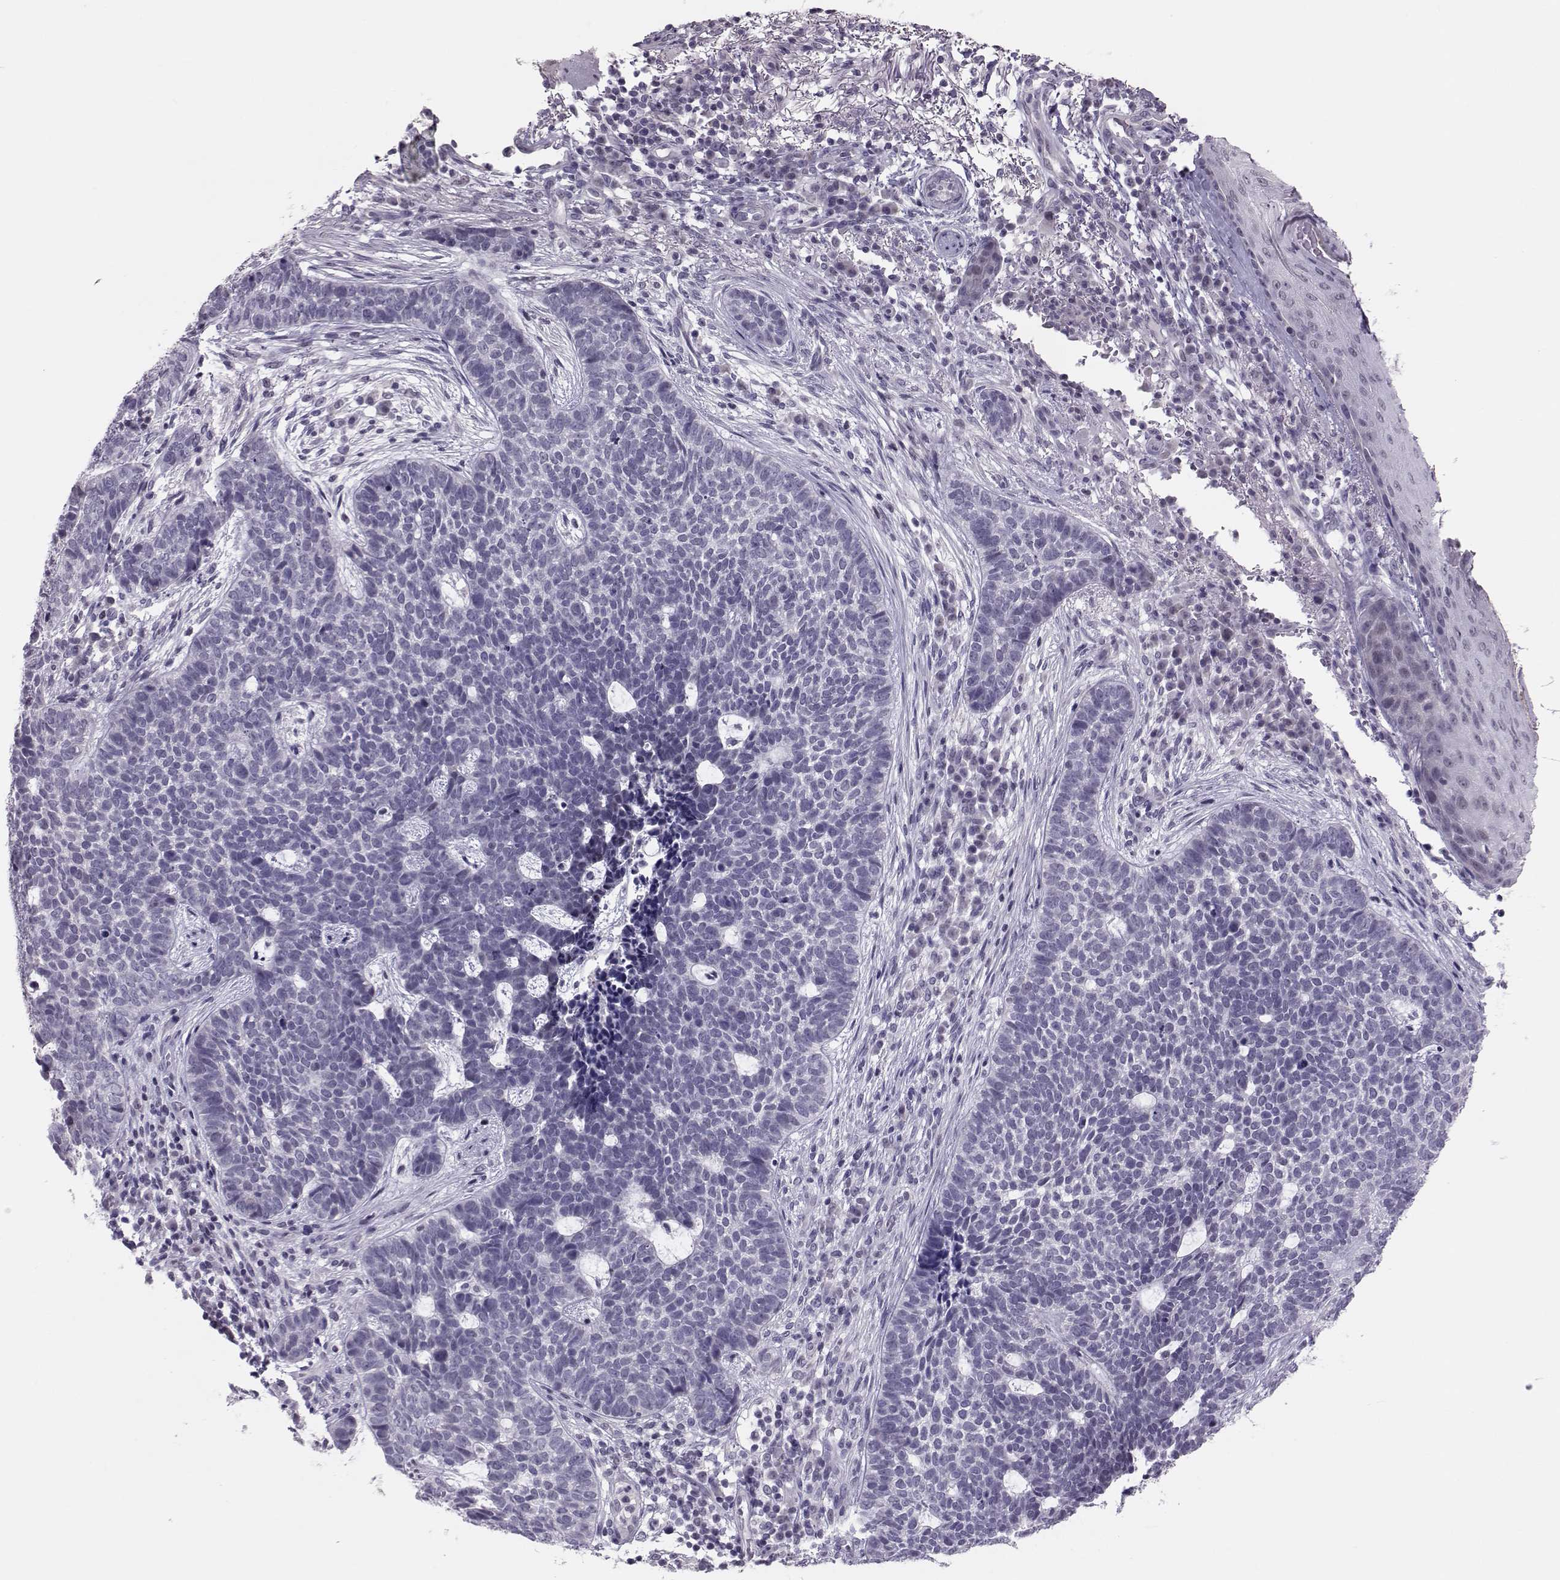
{"staining": {"intensity": "negative", "quantity": "none", "location": "none"}, "tissue": "skin cancer", "cell_type": "Tumor cells", "image_type": "cancer", "snomed": [{"axis": "morphology", "description": "Basal cell carcinoma"}, {"axis": "topography", "description": "Skin"}], "caption": "The photomicrograph reveals no staining of tumor cells in basal cell carcinoma (skin). (Brightfield microscopy of DAB (3,3'-diaminobenzidine) immunohistochemistry at high magnification).", "gene": "DNAAF1", "patient": {"sex": "female", "age": 69}}